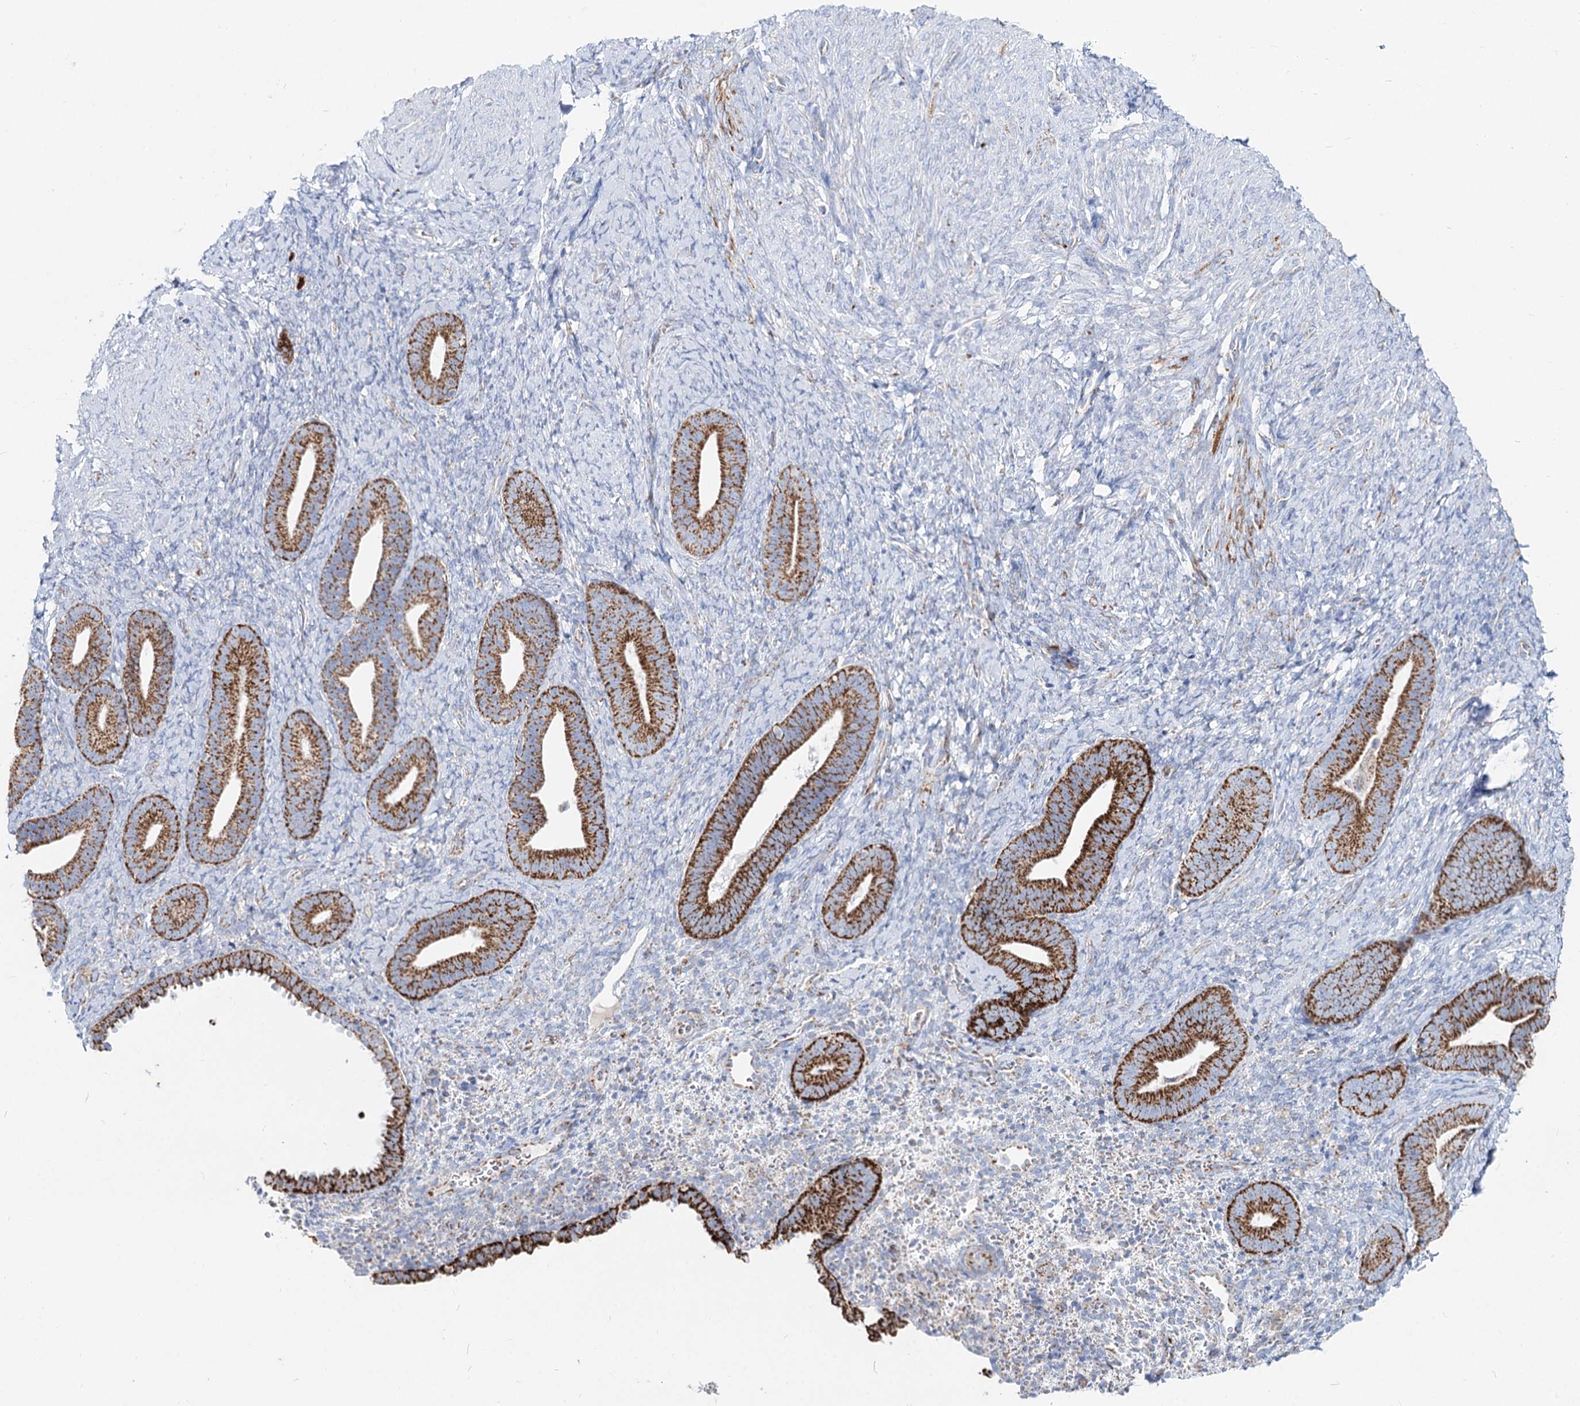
{"staining": {"intensity": "negative", "quantity": "none", "location": "none"}, "tissue": "endometrium", "cell_type": "Cells in endometrial stroma", "image_type": "normal", "snomed": [{"axis": "morphology", "description": "Normal tissue, NOS"}, {"axis": "topography", "description": "Endometrium"}], "caption": "This is an immunohistochemistry photomicrograph of unremarkable human endometrium. There is no expression in cells in endometrial stroma.", "gene": "MCCC2", "patient": {"sex": "female", "age": 65}}